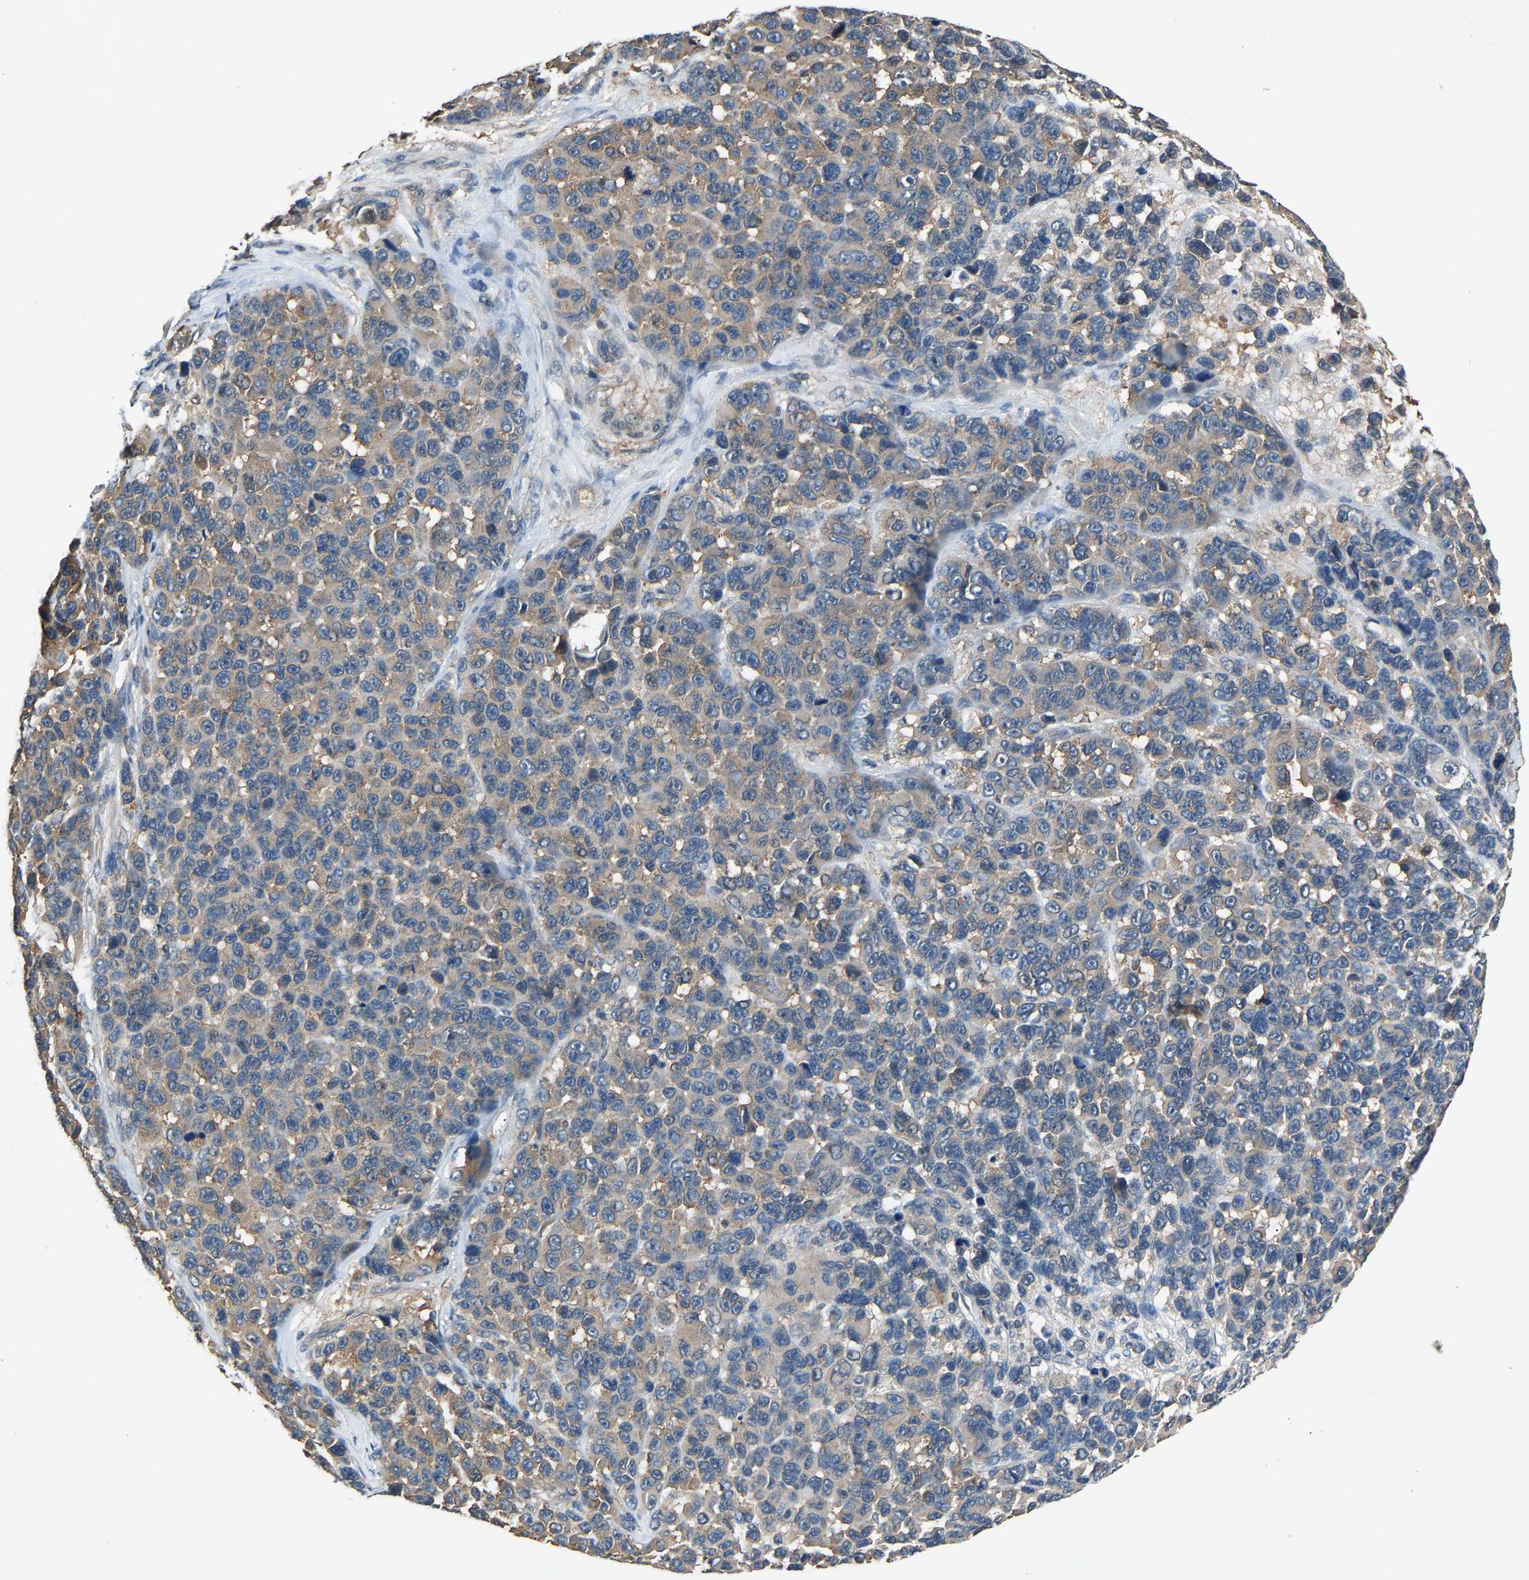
{"staining": {"intensity": "moderate", "quantity": "25%-75%", "location": "cytoplasmic/membranous"}, "tissue": "melanoma", "cell_type": "Tumor cells", "image_type": "cancer", "snomed": [{"axis": "morphology", "description": "Malignant melanoma, NOS"}, {"axis": "topography", "description": "Skin"}], "caption": "This photomicrograph demonstrates immunohistochemistry (IHC) staining of malignant melanoma, with medium moderate cytoplasmic/membranous expression in approximately 25%-75% of tumor cells.", "gene": "ABCC9", "patient": {"sex": "male", "age": 53}}